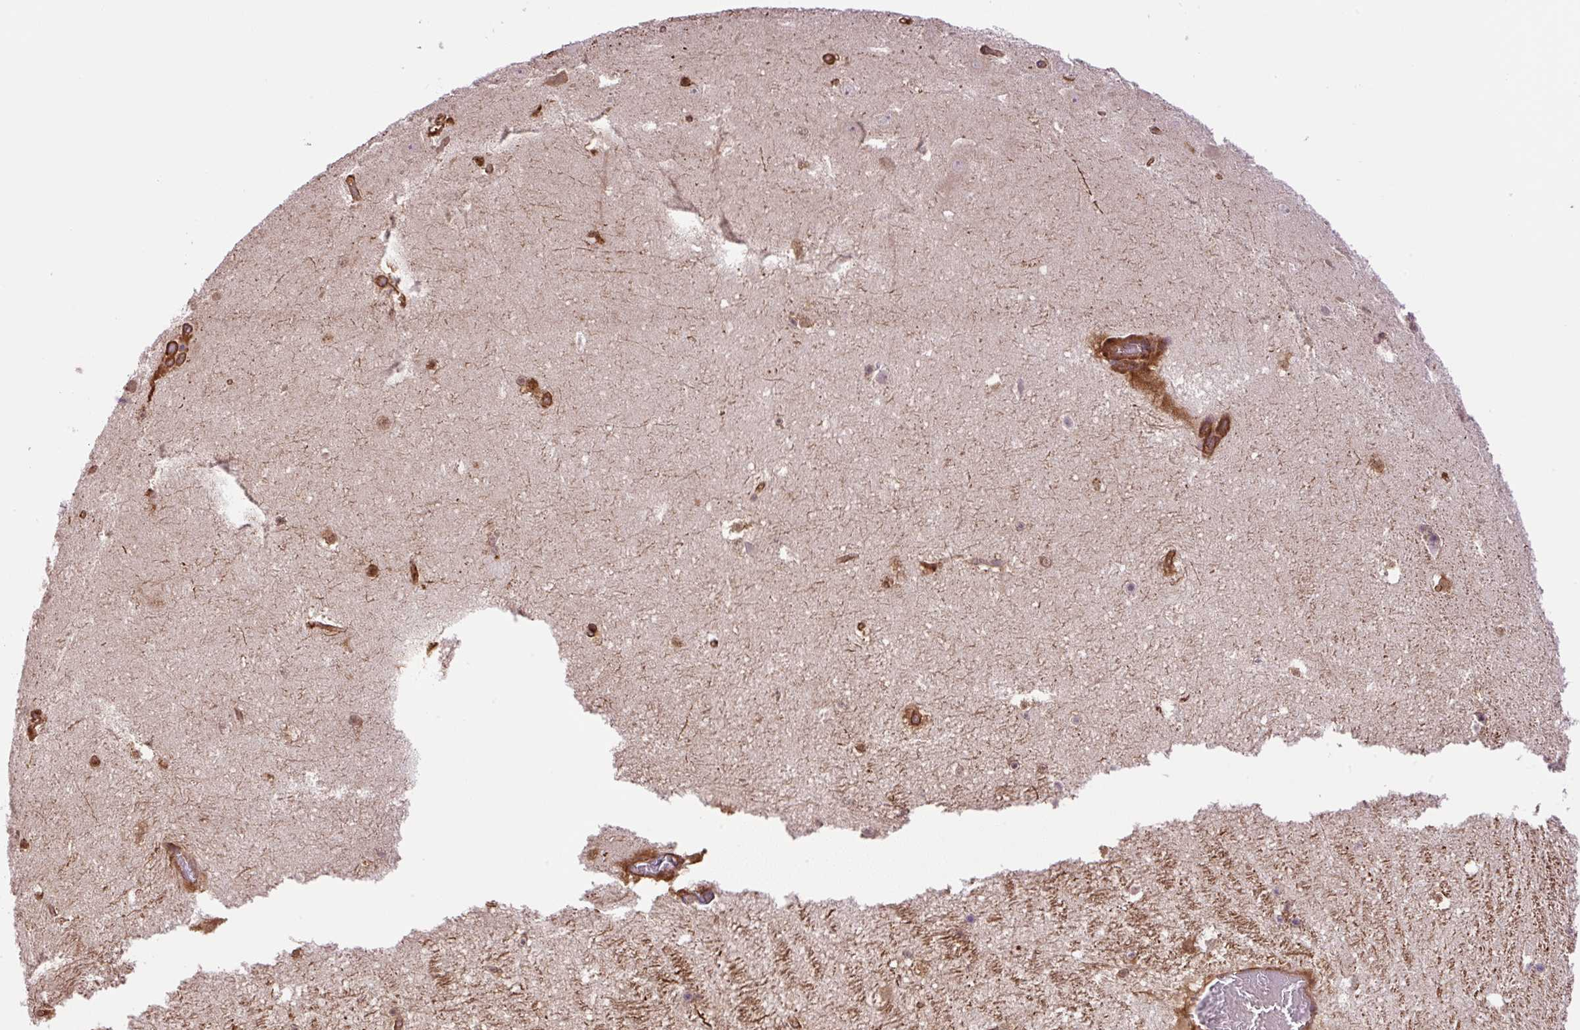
{"staining": {"intensity": "moderate", "quantity": "<25%", "location": "cytoplasmic/membranous"}, "tissue": "hippocampus", "cell_type": "Glial cells", "image_type": "normal", "snomed": [{"axis": "morphology", "description": "Normal tissue, NOS"}, {"axis": "topography", "description": "Hippocampus"}], "caption": "Protein positivity by immunohistochemistry displays moderate cytoplasmic/membranous positivity in about <25% of glial cells in unremarkable hippocampus. The protein is shown in brown color, while the nuclei are stained blue.", "gene": "SEPTIN10", "patient": {"sex": "female", "age": 42}}